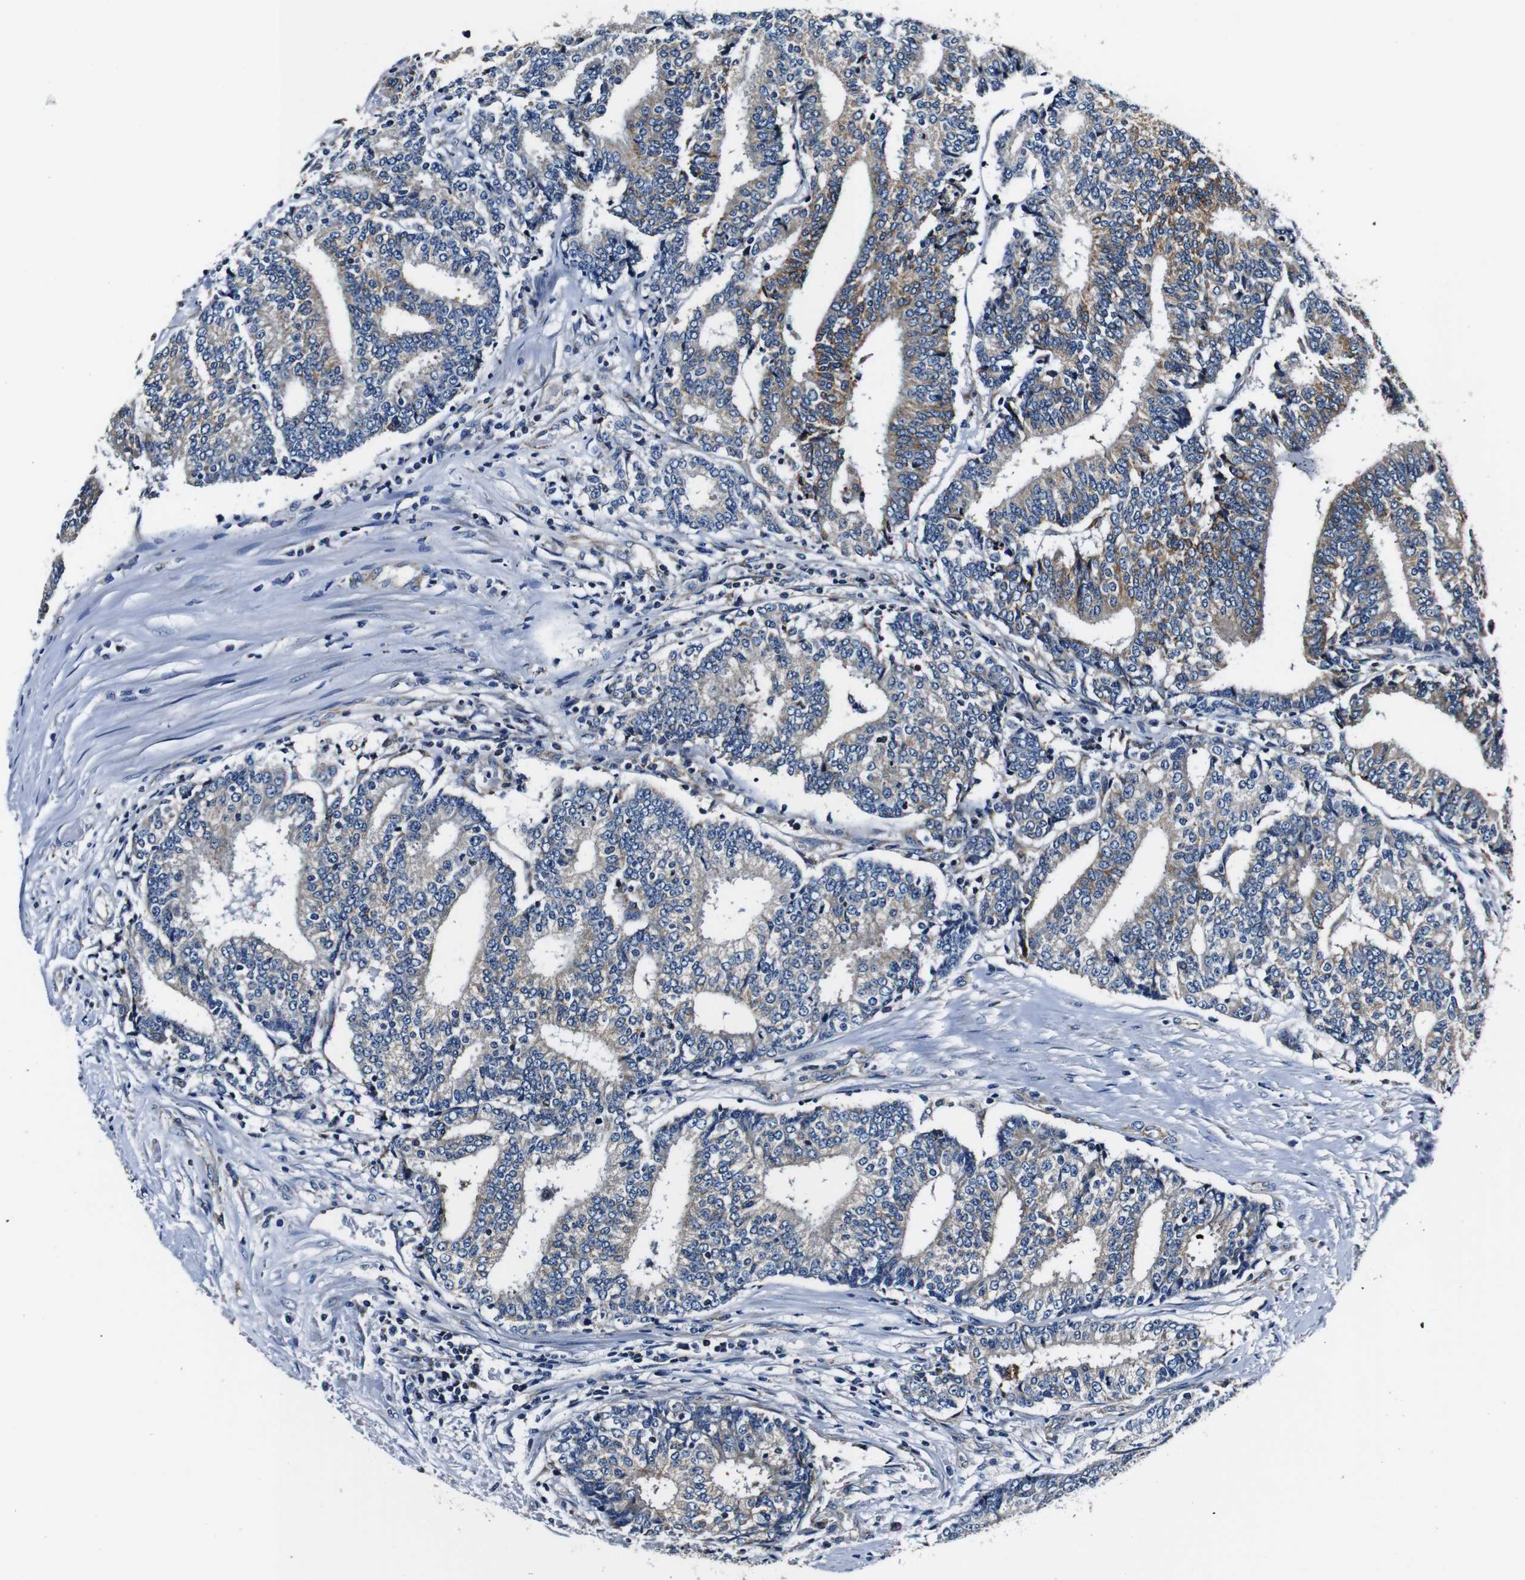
{"staining": {"intensity": "moderate", "quantity": "25%-75%", "location": "cytoplasmic/membranous"}, "tissue": "prostate cancer", "cell_type": "Tumor cells", "image_type": "cancer", "snomed": [{"axis": "morphology", "description": "Normal tissue, NOS"}, {"axis": "morphology", "description": "Adenocarcinoma, High grade"}, {"axis": "topography", "description": "Prostate"}, {"axis": "topography", "description": "Seminal veicle"}], "caption": "Approximately 25%-75% of tumor cells in prostate adenocarcinoma (high-grade) exhibit moderate cytoplasmic/membranous protein expression as visualized by brown immunohistochemical staining.", "gene": "HK1", "patient": {"sex": "male", "age": 55}}